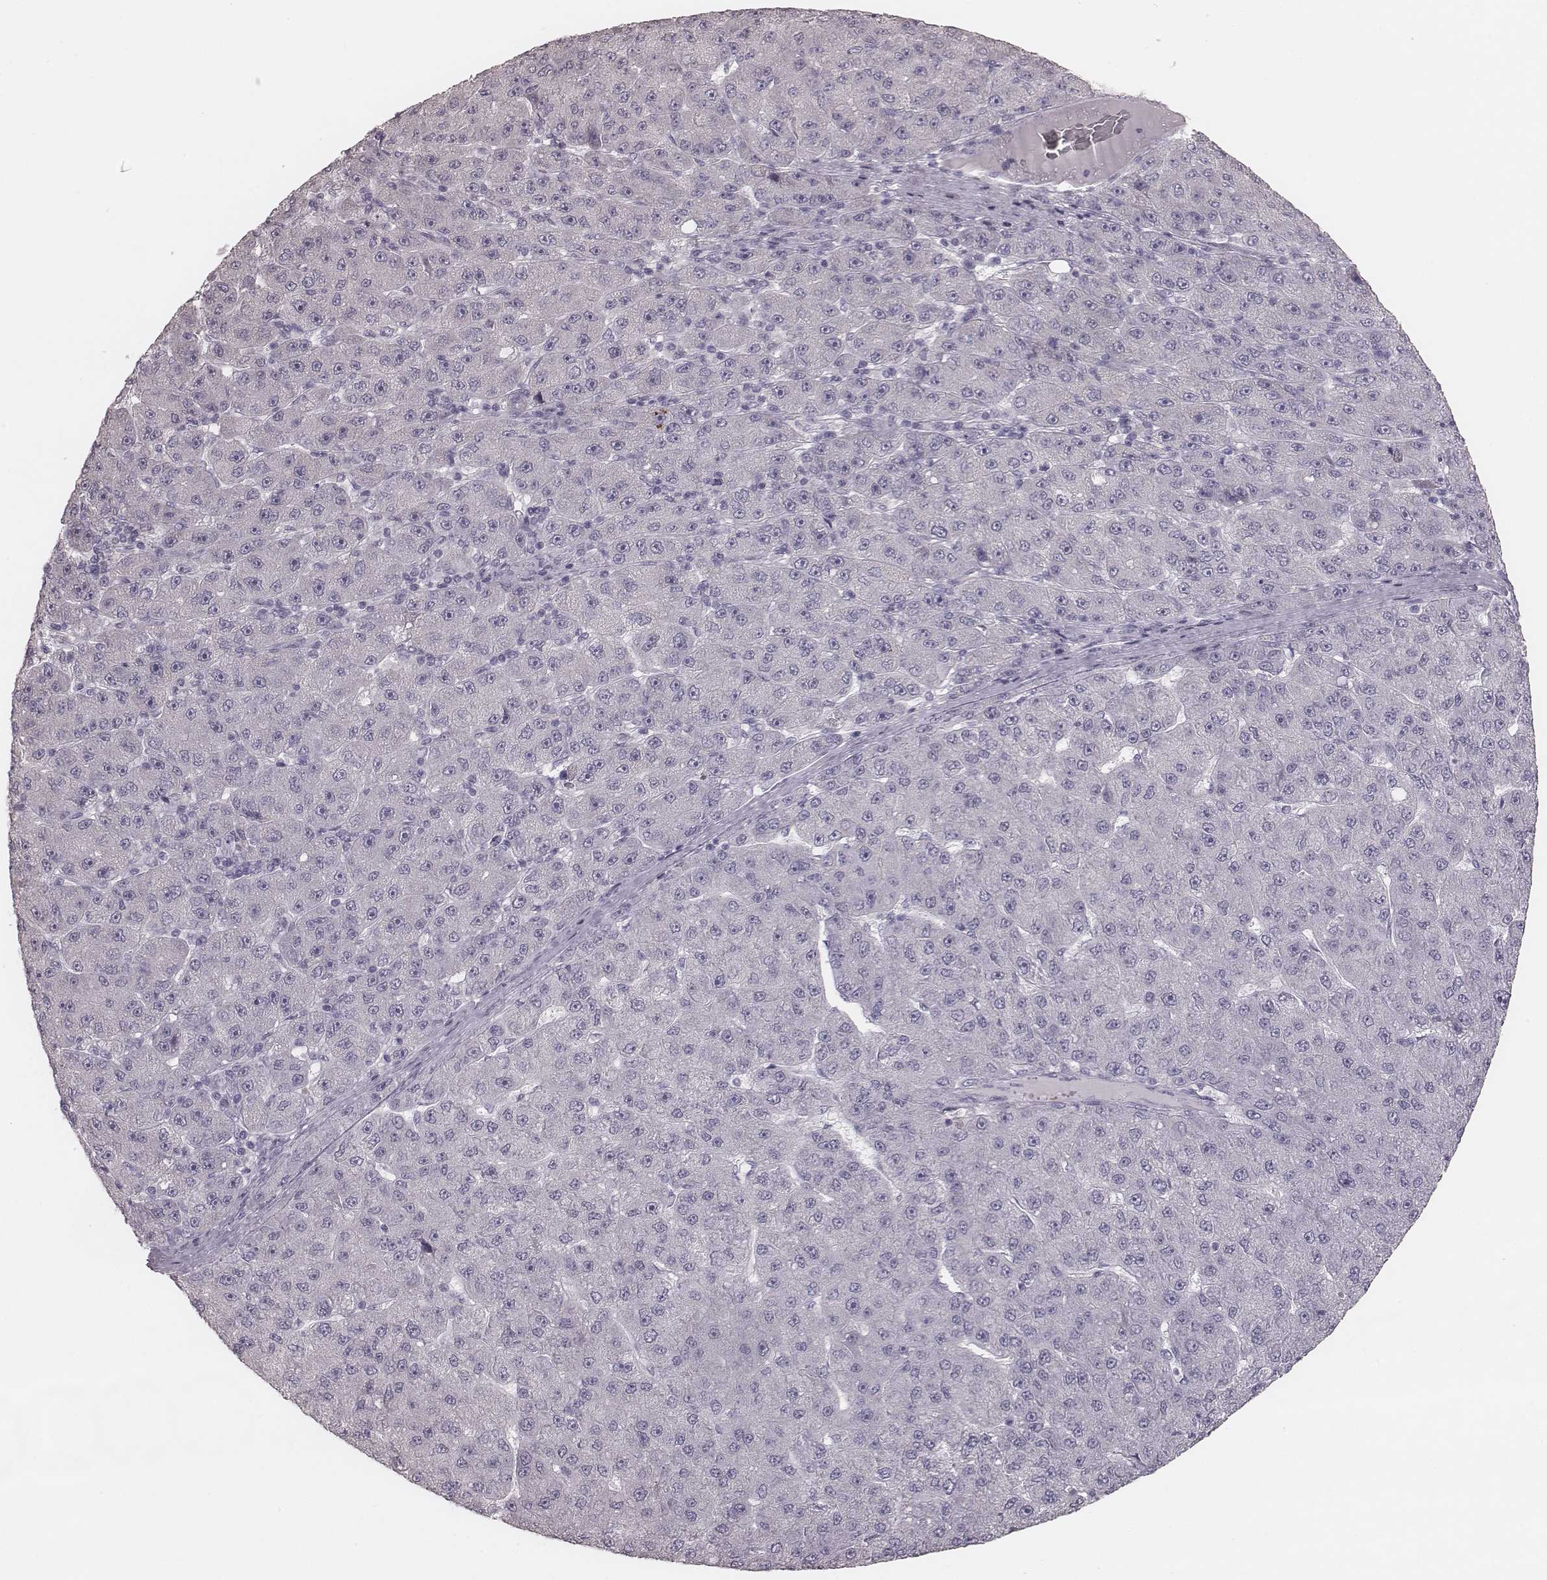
{"staining": {"intensity": "negative", "quantity": "none", "location": "none"}, "tissue": "liver cancer", "cell_type": "Tumor cells", "image_type": "cancer", "snomed": [{"axis": "morphology", "description": "Carcinoma, Hepatocellular, NOS"}, {"axis": "topography", "description": "Liver"}], "caption": "An immunohistochemistry (IHC) micrograph of liver cancer is shown. There is no staining in tumor cells of liver cancer. Brightfield microscopy of immunohistochemistry stained with DAB (3,3'-diaminobenzidine) (brown) and hematoxylin (blue), captured at high magnification.", "gene": "ZP4", "patient": {"sex": "male", "age": 67}}